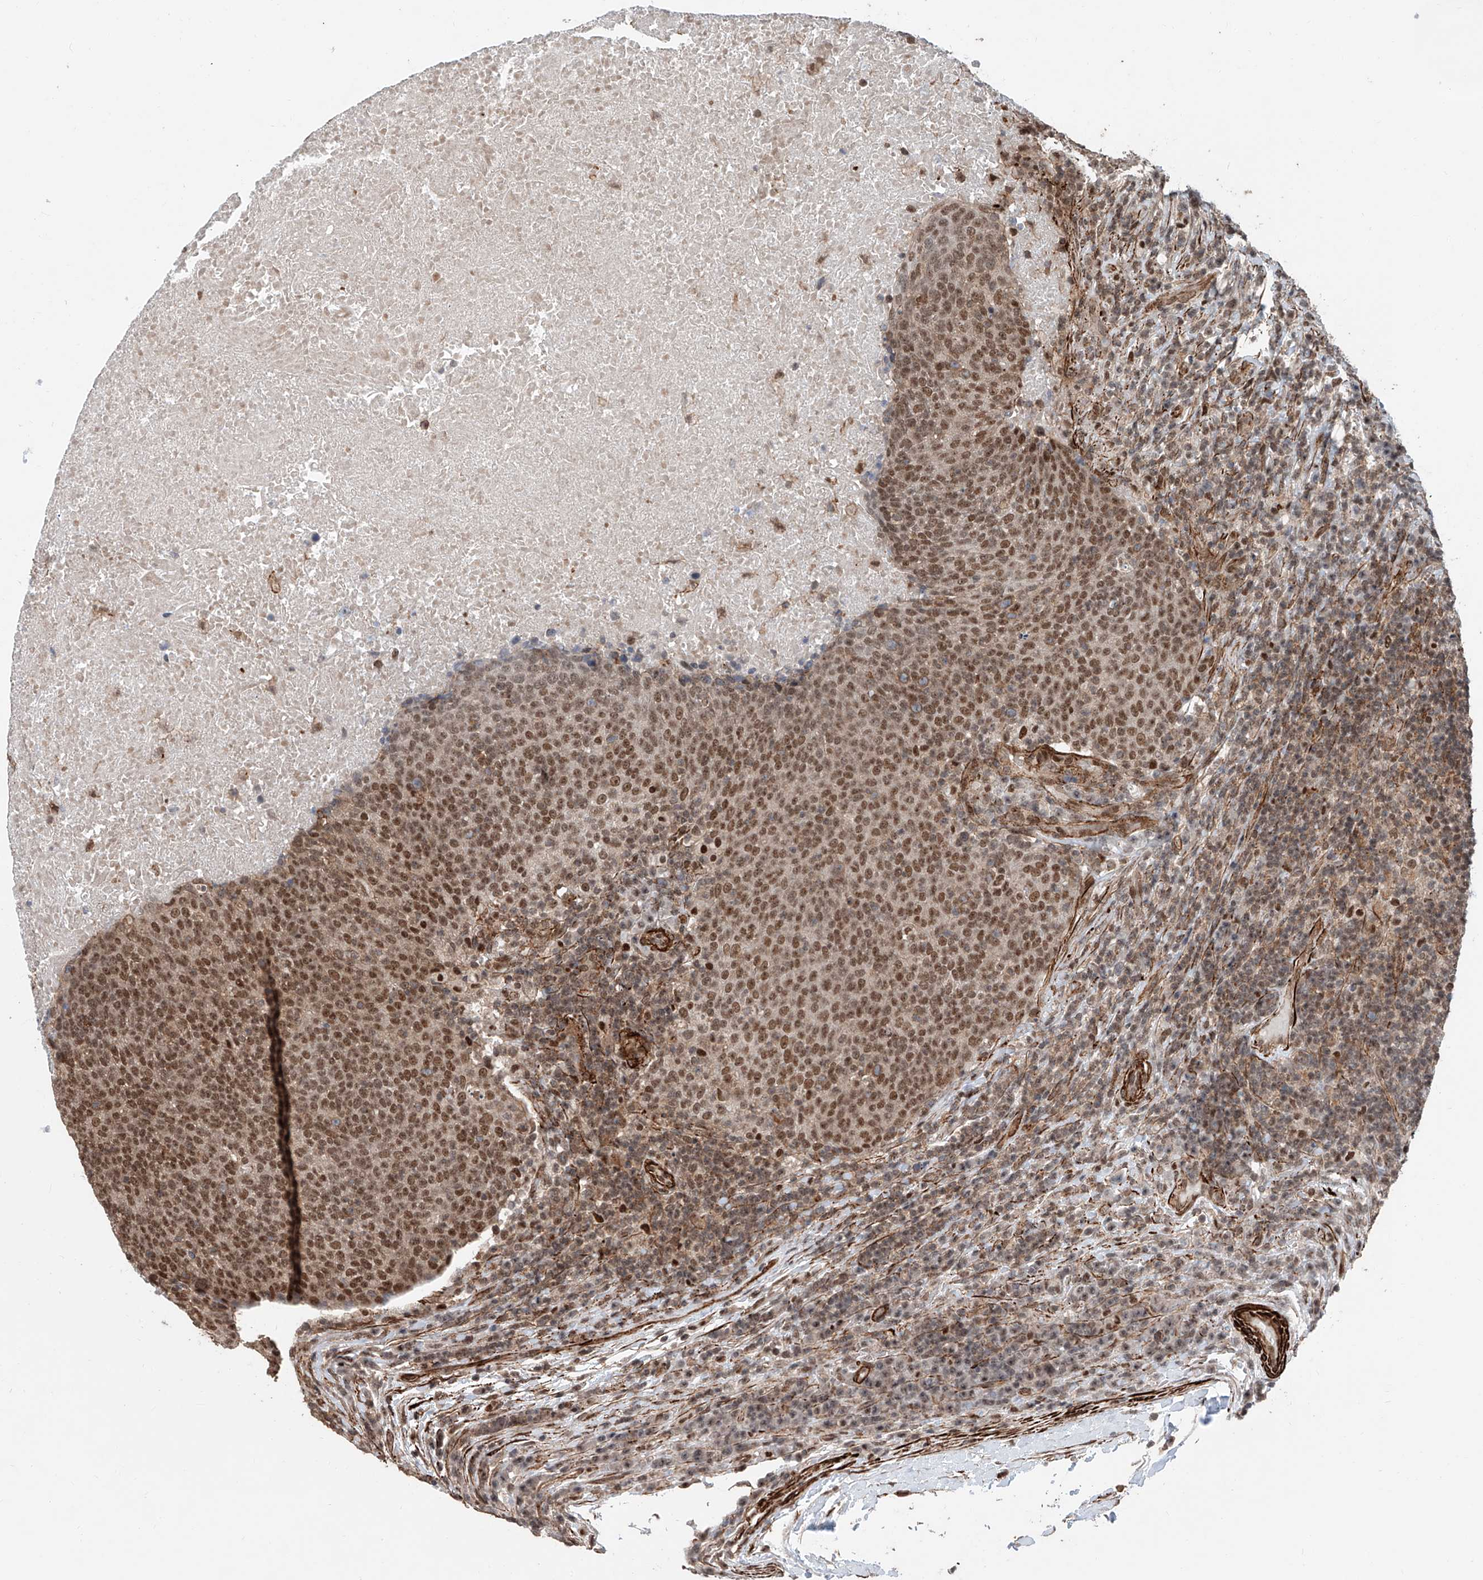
{"staining": {"intensity": "moderate", "quantity": ">75%", "location": "cytoplasmic/membranous,nuclear"}, "tissue": "head and neck cancer", "cell_type": "Tumor cells", "image_type": "cancer", "snomed": [{"axis": "morphology", "description": "Squamous cell carcinoma, NOS"}, {"axis": "morphology", "description": "Squamous cell carcinoma, metastatic, NOS"}, {"axis": "topography", "description": "Lymph node"}, {"axis": "topography", "description": "Head-Neck"}], "caption": "Immunohistochemical staining of human head and neck cancer shows medium levels of moderate cytoplasmic/membranous and nuclear protein positivity in approximately >75% of tumor cells.", "gene": "SDE2", "patient": {"sex": "male", "age": 62}}